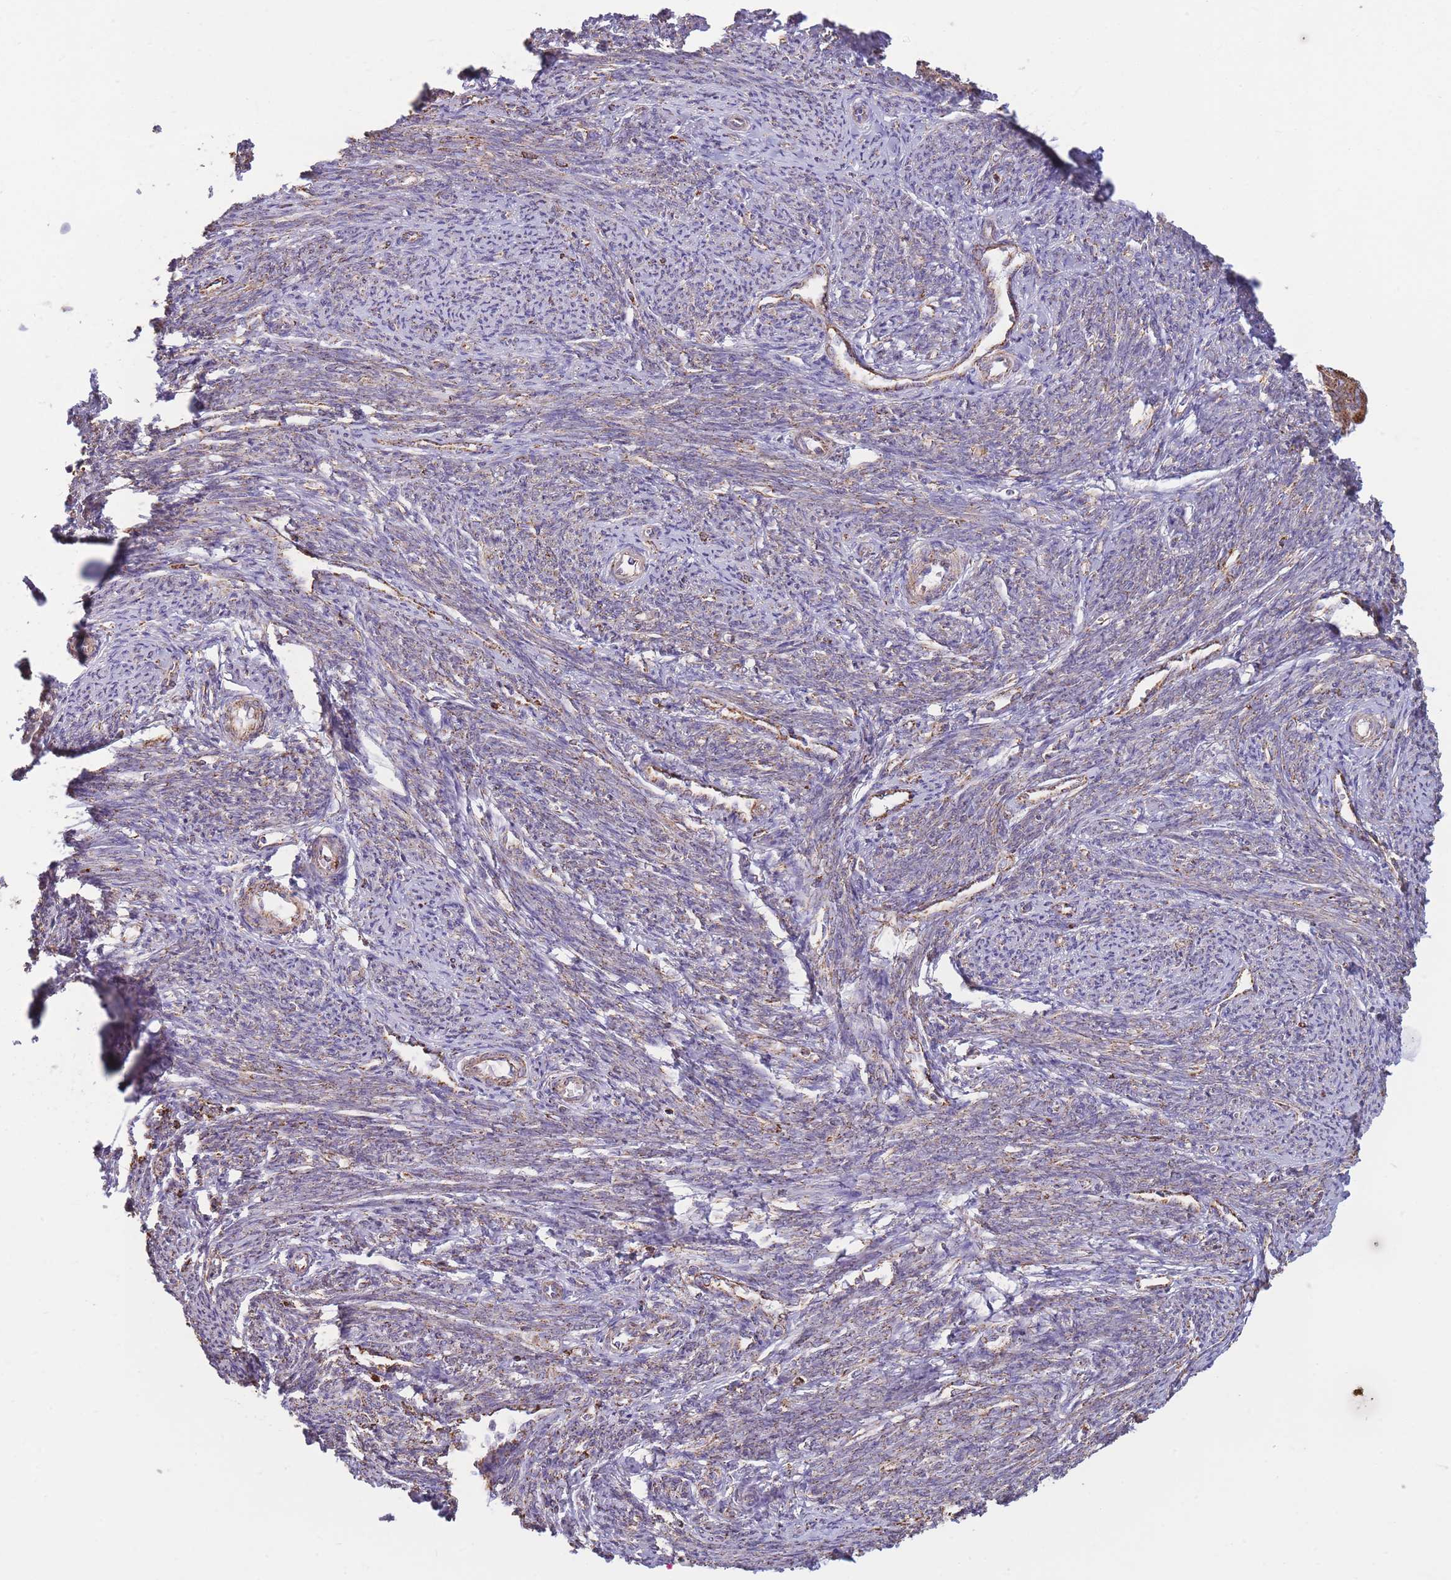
{"staining": {"intensity": "moderate", "quantity": ">75%", "location": "cytoplasmic/membranous"}, "tissue": "smooth muscle", "cell_type": "Smooth muscle cells", "image_type": "normal", "snomed": [{"axis": "morphology", "description": "Normal tissue, NOS"}, {"axis": "topography", "description": "Smooth muscle"}, {"axis": "topography", "description": "Uterus"}], "caption": "Protein staining shows moderate cytoplasmic/membranous positivity in approximately >75% of smooth muscle cells in unremarkable smooth muscle. The staining is performed using DAB (3,3'-diaminobenzidine) brown chromogen to label protein expression. The nuclei are counter-stained blue using hematoxylin.", "gene": "KIF16B", "patient": {"sex": "female", "age": 59}}